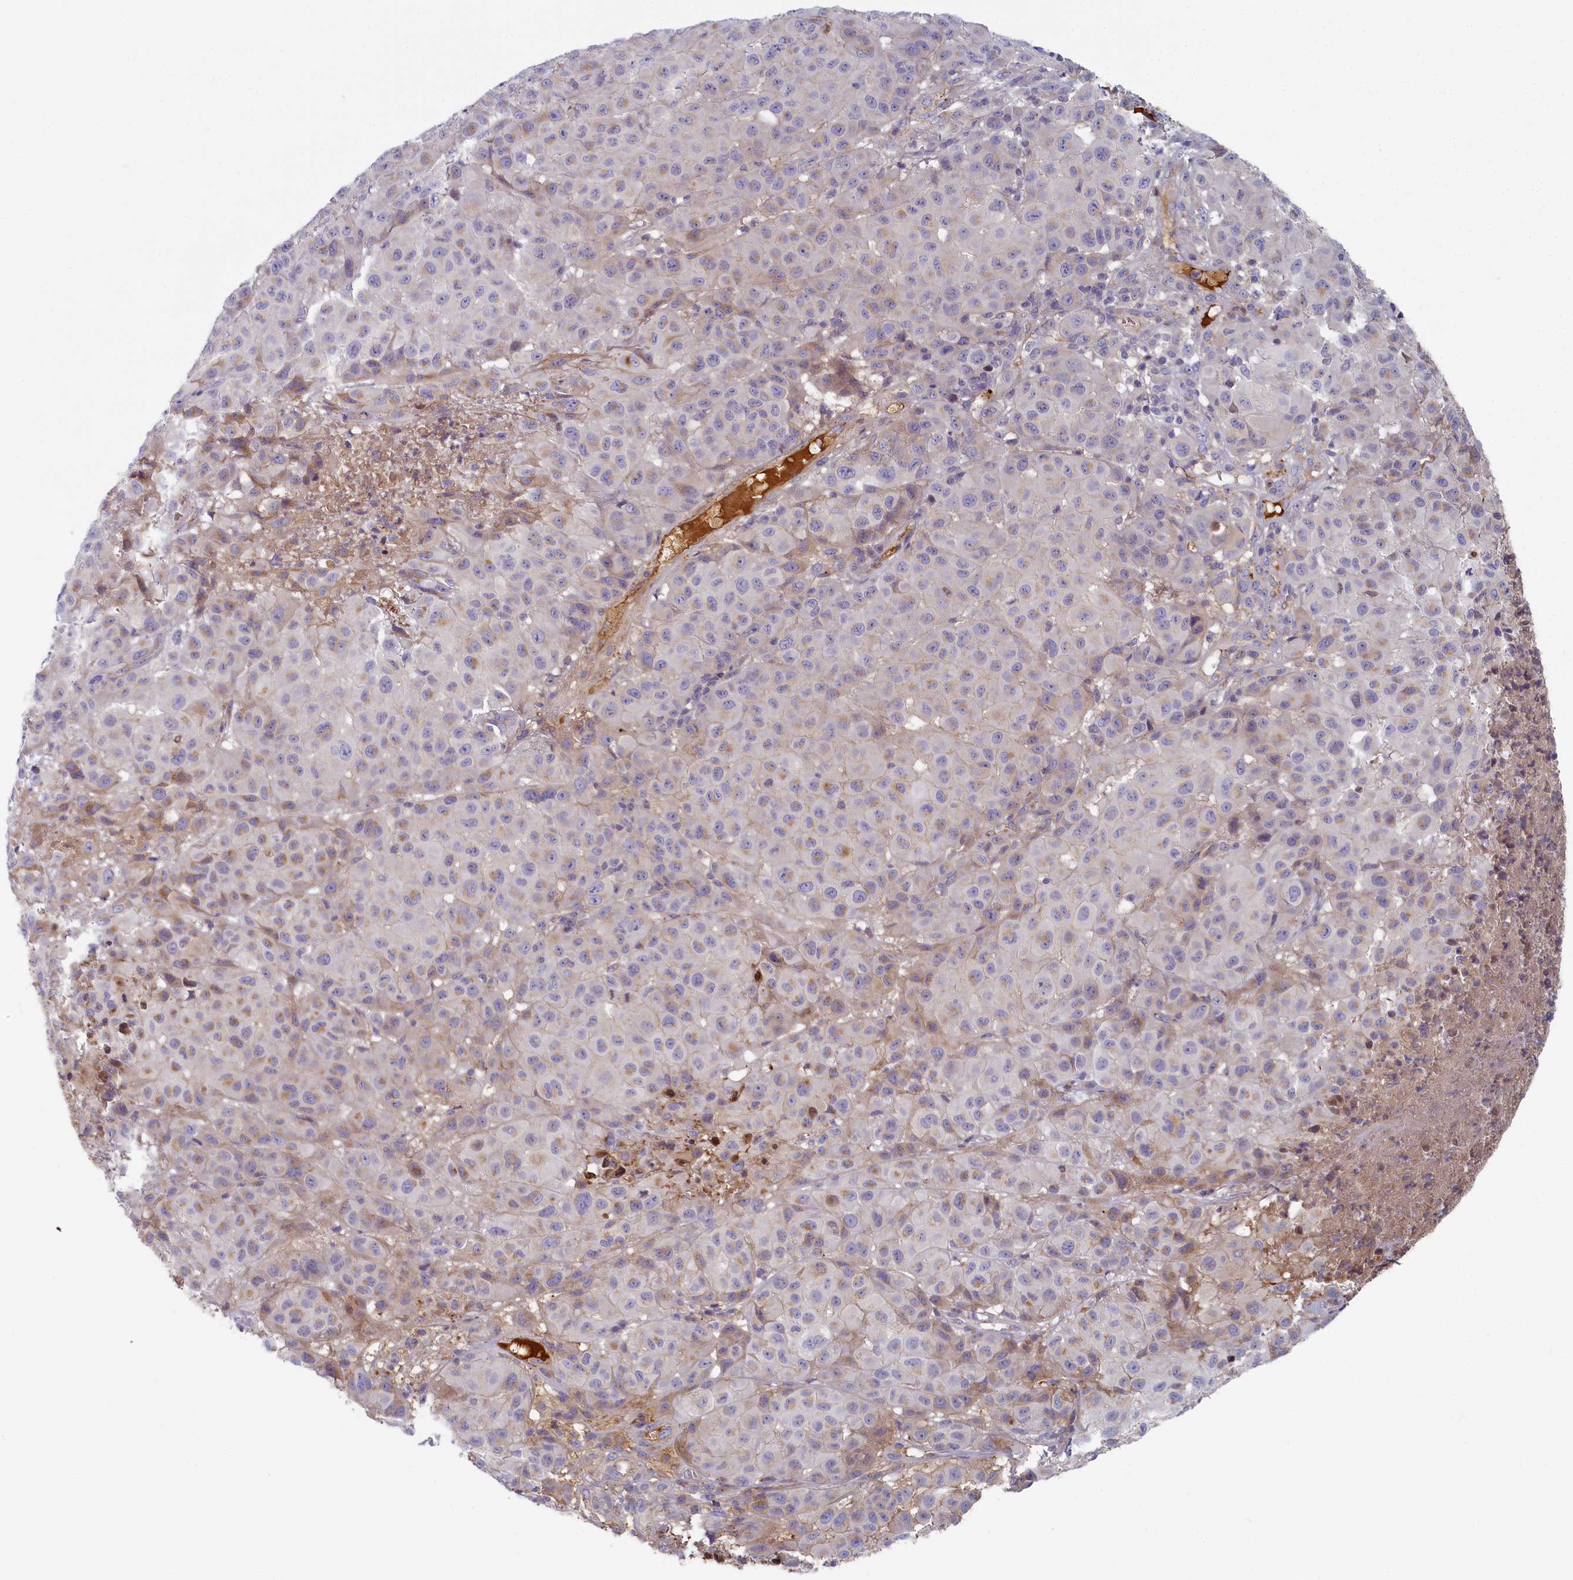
{"staining": {"intensity": "negative", "quantity": "none", "location": "none"}, "tissue": "melanoma", "cell_type": "Tumor cells", "image_type": "cancer", "snomed": [{"axis": "morphology", "description": "Malignant melanoma, NOS"}, {"axis": "topography", "description": "Skin"}], "caption": "Immunohistochemistry photomicrograph of human melanoma stained for a protein (brown), which reveals no positivity in tumor cells.", "gene": "STX16", "patient": {"sex": "male", "age": 73}}